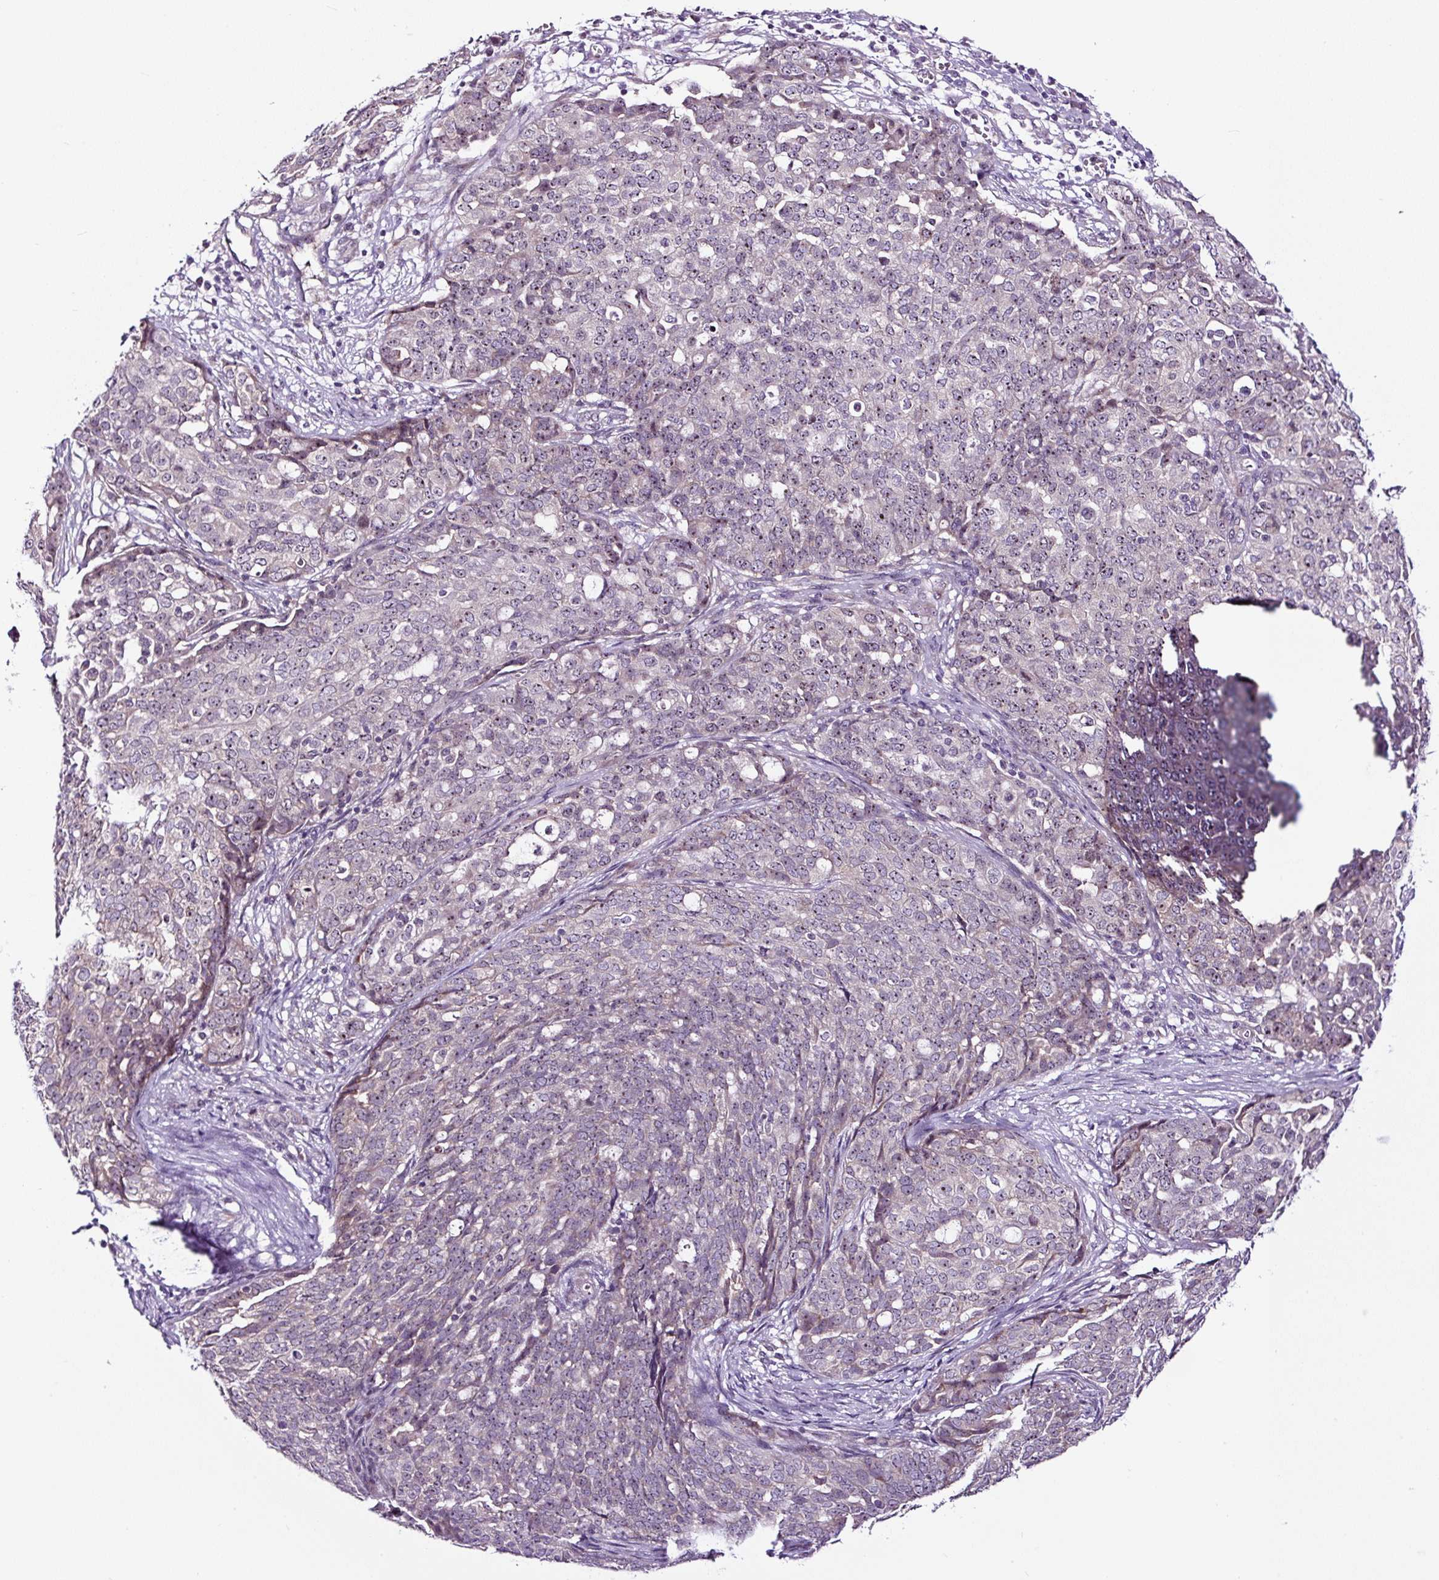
{"staining": {"intensity": "weak", "quantity": "25%-75%", "location": "nuclear"}, "tissue": "ovarian cancer", "cell_type": "Tumor cells", "image_type": "cancer", "snomed": [{"axis": "morphology", "description": "Cystadenocarcinoma, serous, NOS"}, {"axis": "topography", "description": "Soft tissue"}, {"axis": "topography", "description": "Ovary"}], "caption": "DAB immunohistochemical staining of serous cystadenocarcinoma (ovarian) shows weak nuclear protein staining in approximately 25%-75% of tumor cells.", "gene": "NOM1", "patient": {"sex": "female", "age": 57}}